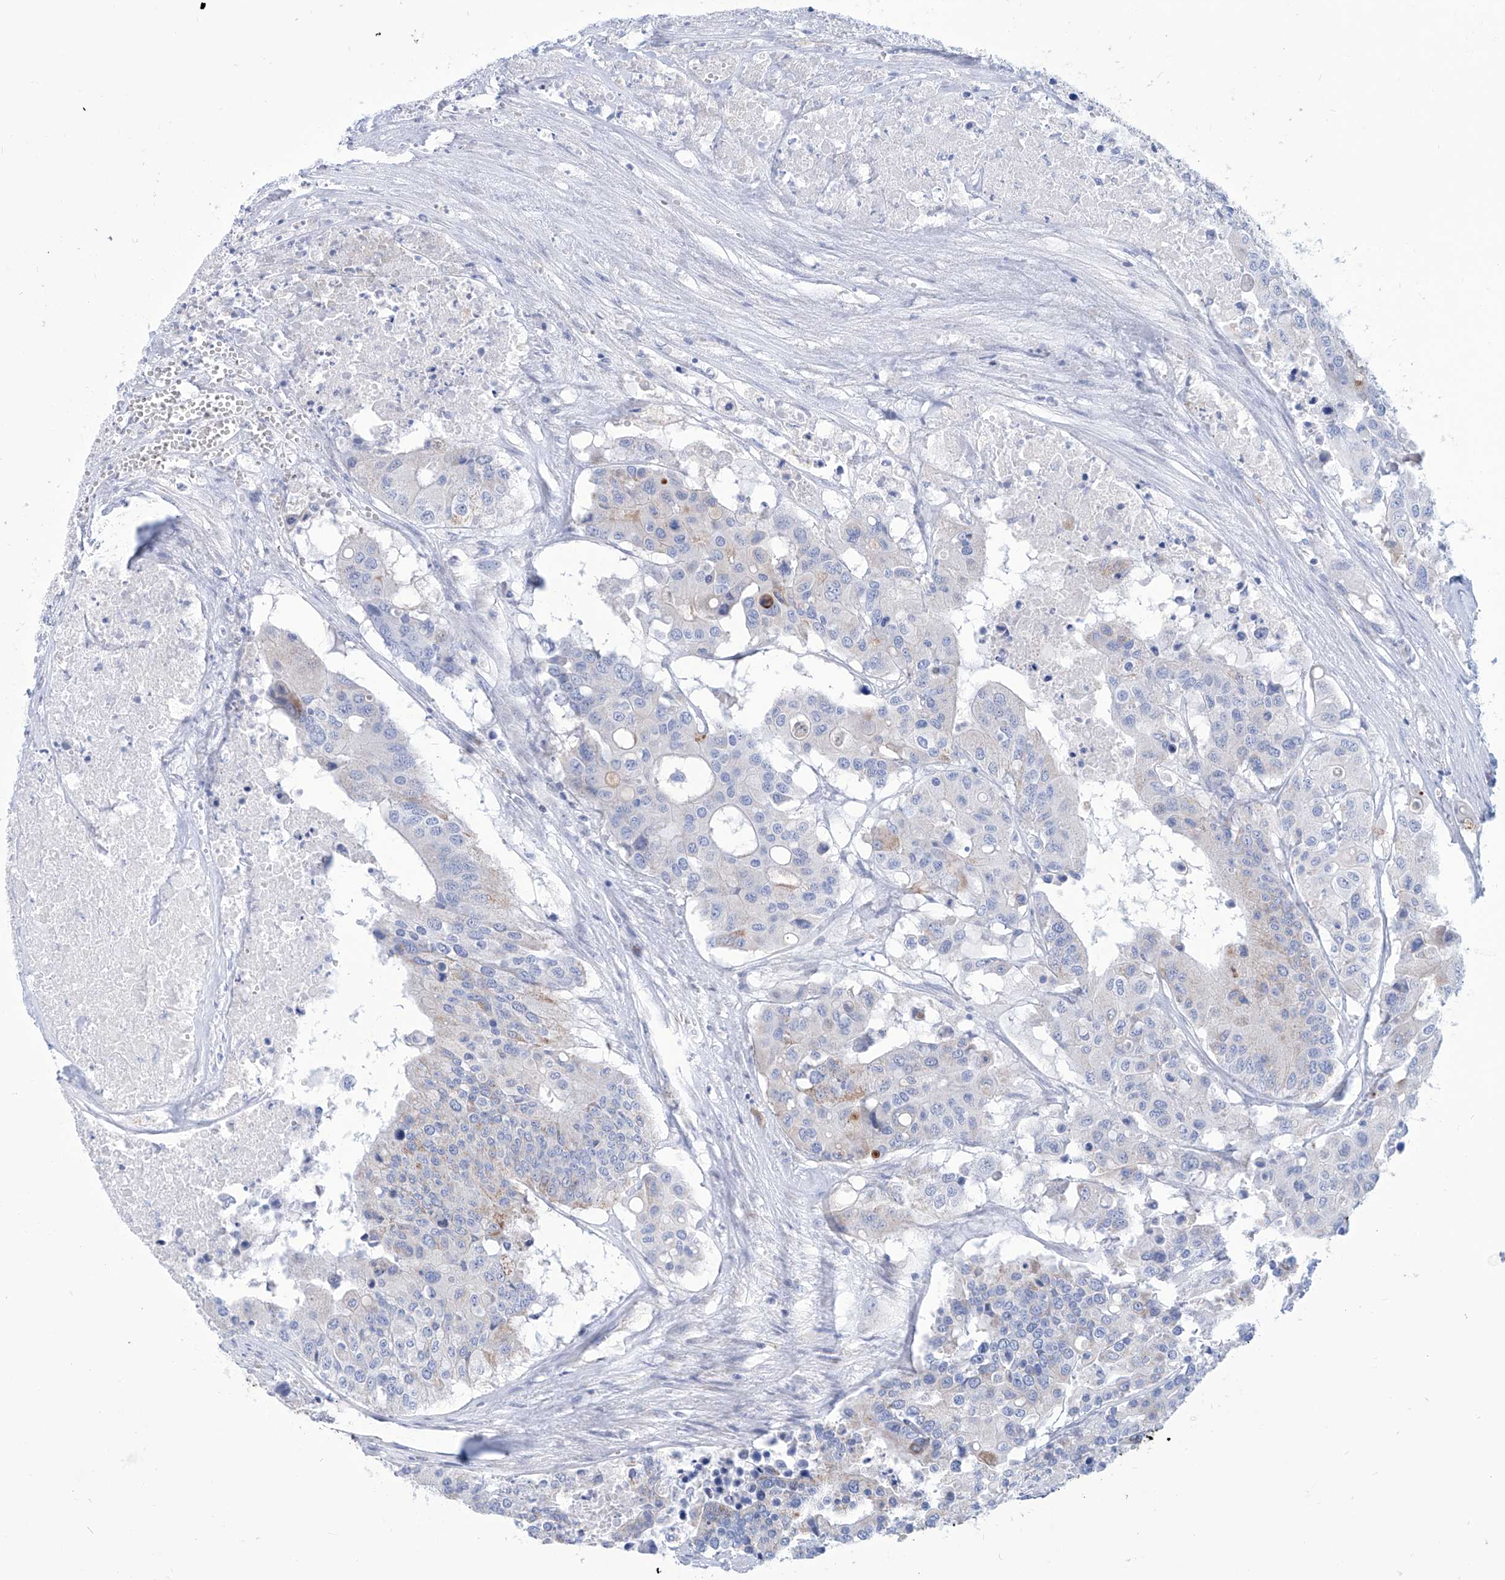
{"staining": {"intensity": "weak", "quantity": "<25%", "location": "cytoplasmic/membranous"}, "tissue": "colorectal cancer", "cell_type": "Tumor cells", "image_type": "cancer", "snomed": [{"axis": "morphology", "description": "Adenocarcinoma, NOS"}, {"axis": "topography", "description": "Colon"}], "caption": "Tumor cells are negative for brown protein staining in colorectal adenocarcinoma.", "gene": "ALDH6A1", "patient": {"sex": "male", "age": 77}}